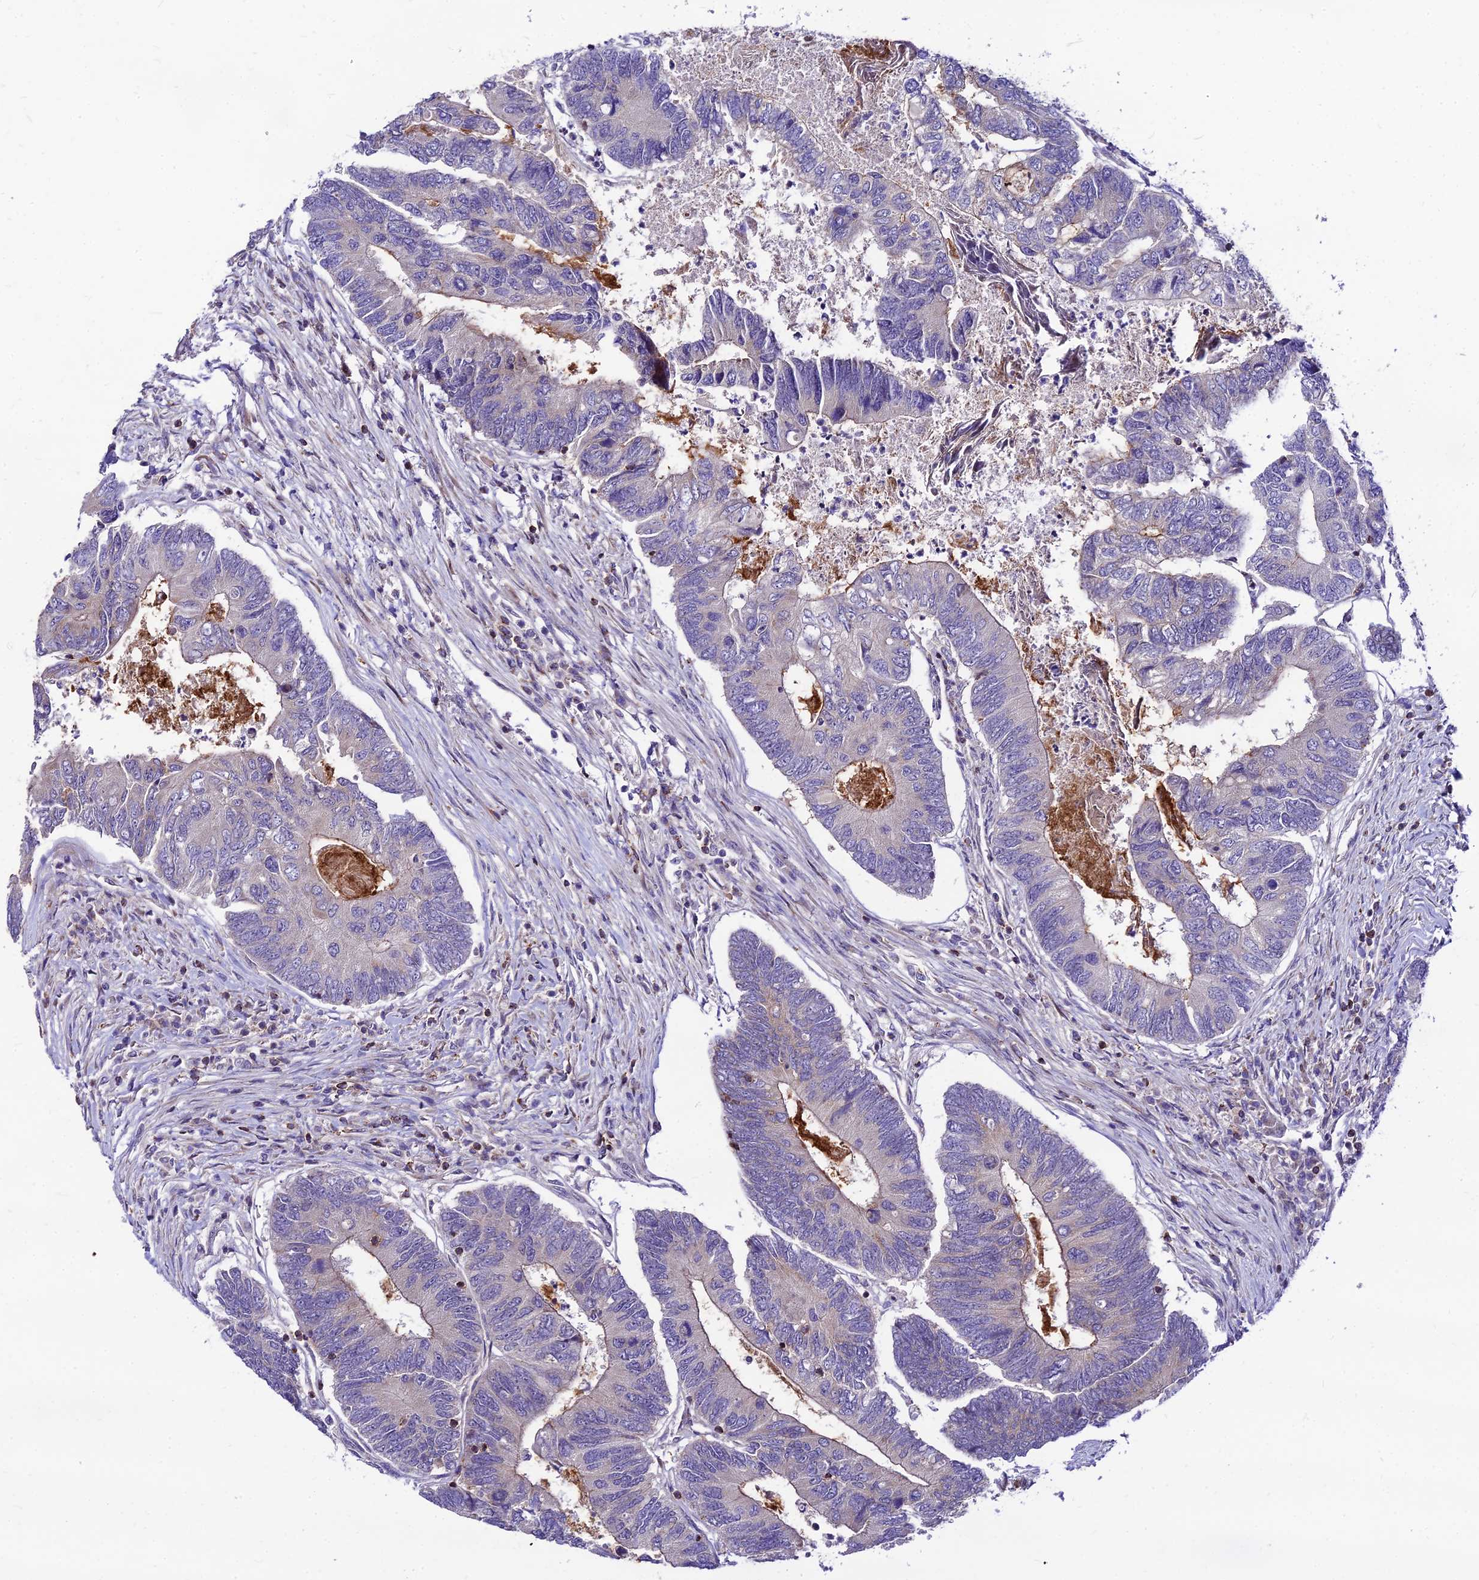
{"staining": {"intensity": "moderate", "quantity": "<25%", "location": "cytoplasmic/membranous"}, "tissue": "colorectal cancer", "cell_type": "Tumor cells", "image_type": "cancer", "snomed": [{"axis": "morphology", "description": "Adenocarcinoma, NOS"}, {"axis": "topography", "description": "Colon"}], "caption": "IHC of human adenocarcinoma (colorectal) demonstrates low levels of moderate cytoplasmic/membranous expression in approximately <25% of tumor cells.", "gene": "C6orf132", "patient": {"sex": "female", "age": 67}}